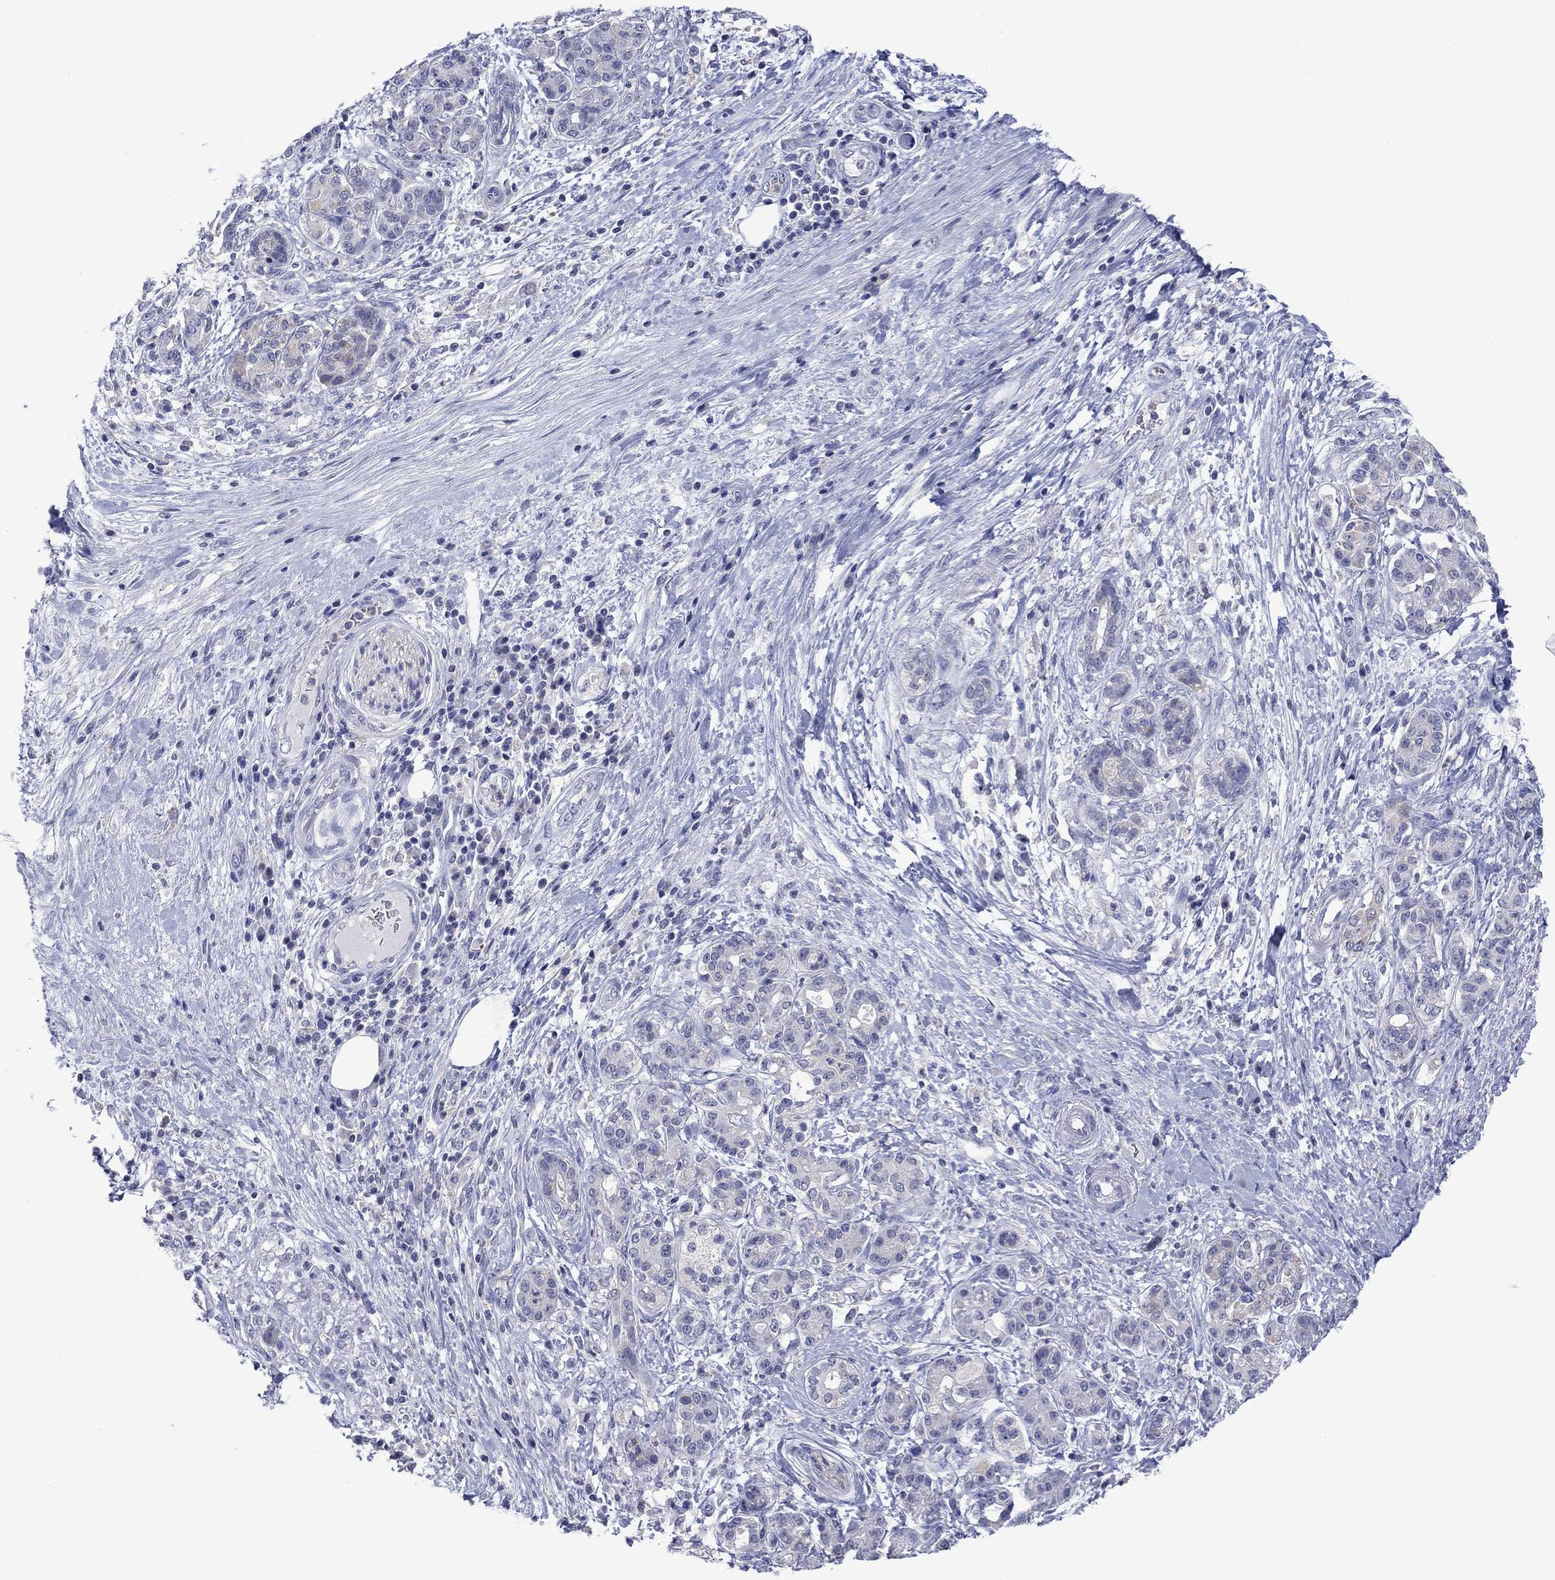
{"staining": {"intensity": "negative", "quantity": "none", "location": "none"}, "tissue": "pancreatic cancer", "cell_type": "Tumor cells", "image_type": "cancer", "snomed": [{"axis": "morphology", "description": "Adenocarcinoma, NOS"}, {"axis": "topography", "description": "Pancreas"}], "caption": "This is a micrograph of immunohistochemistry (IHC) staining of adenocarcinoma (pancreatic), which shows no staining in tumor cells.", "gene": "FER1L6", "patient": {"sex": "female", "age": 73}}